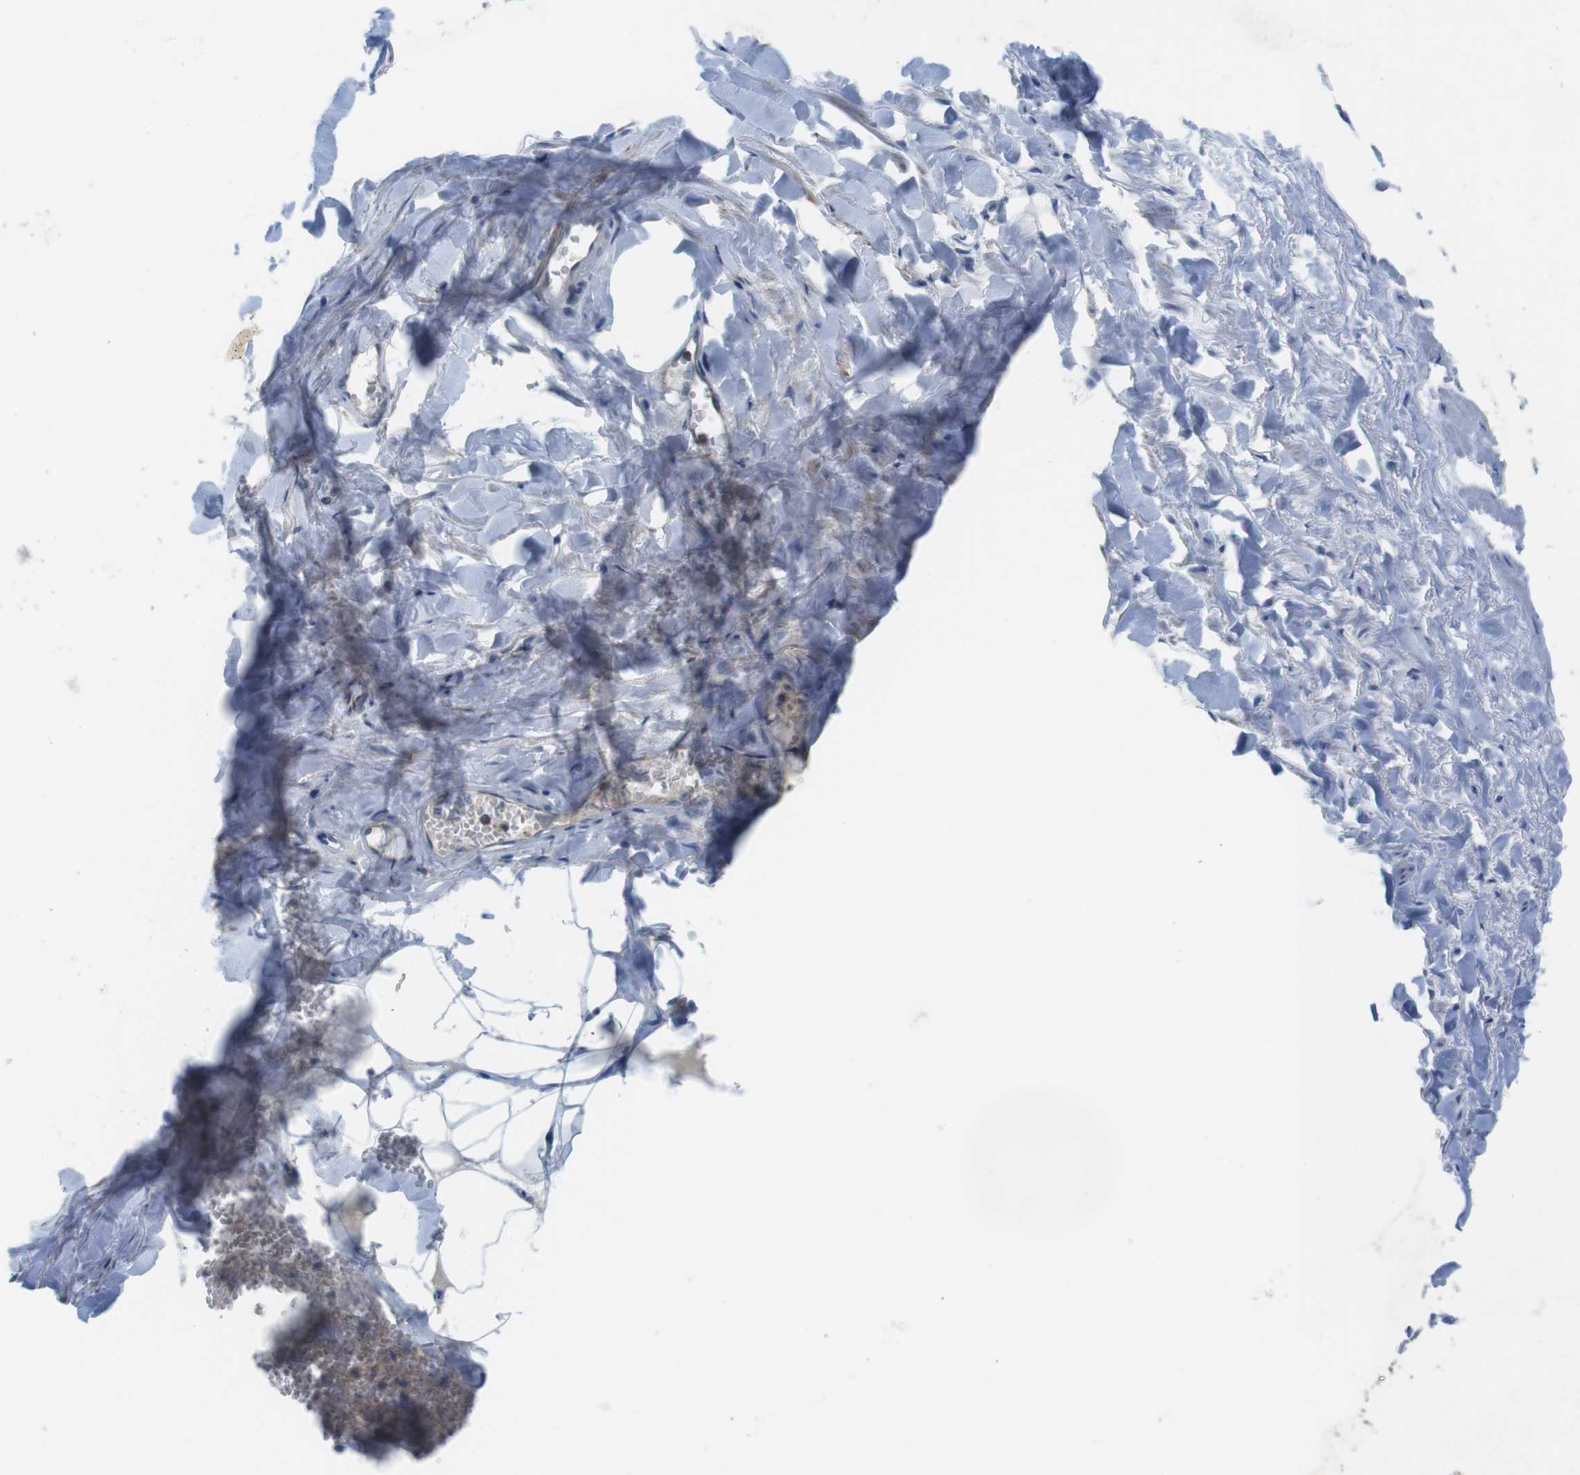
{"staining": {"intensity": "negative", "quantity": "none", "location": "none"}, "tissue": "adipose tissue", "cell_type": "Adipocytes", "image_type": "normal", "snomed": [{"axis": "morphology", "description": "Normal tissue, NOS"}, {"axis": "topography", "description": "Adipose tissue"}, {"axis": "topography", "description": "Peripheral nerve tissue"}], "caption": "An immunohistochemistry (IHC) image of unremarkable adipose tissue is shown. There is no staining in adipocytes of adipose tissue. (DAB (3,3'-diaminobenzidine) immunohistochemistry, high magnification).", "gene": "PIK3CD", "patient": {"sex": "male", "age": 52}}